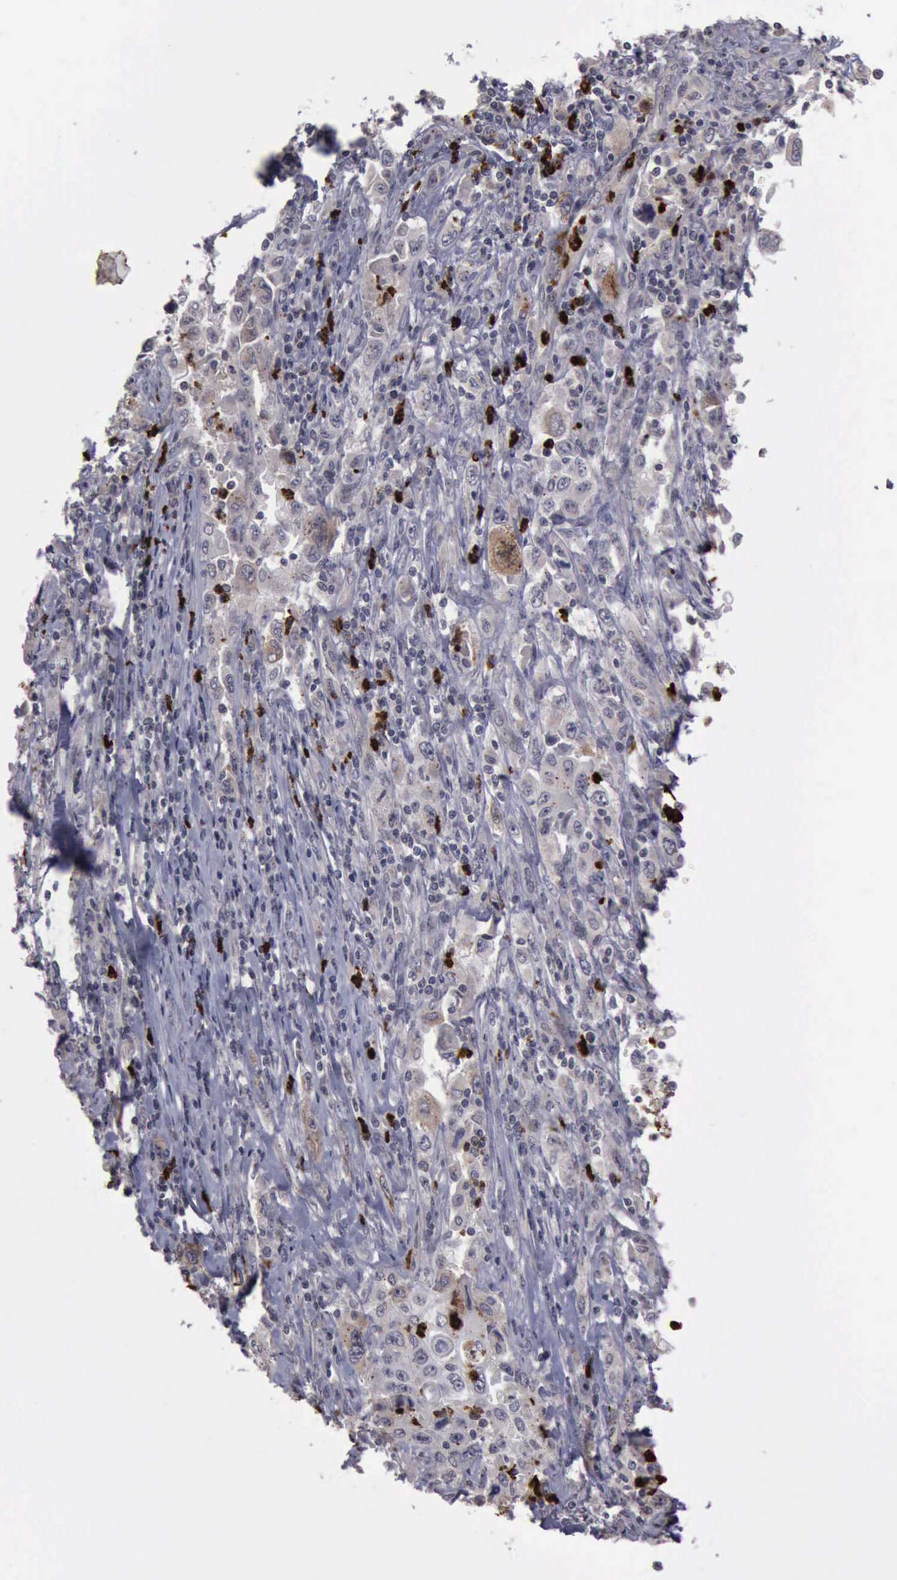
{"staining": {"intensity": "negative", "quantity": "none", "location": "none"}, "tissue": "pancreatic cancer", "cell_type": "Tumor cells", "image_type": "cancer", "snomed": [{"axis": "morphology", "description": "Adenocarcinoma, NOS"}, {"axis": "topography", "description": "Pancreas"}], "caption": "Tumor cells are negative for protein expression in human pancreatic cancer (adenocarcinoma).", "gene": "MMP9", "patient": {"sex": "male", "age": 70}}